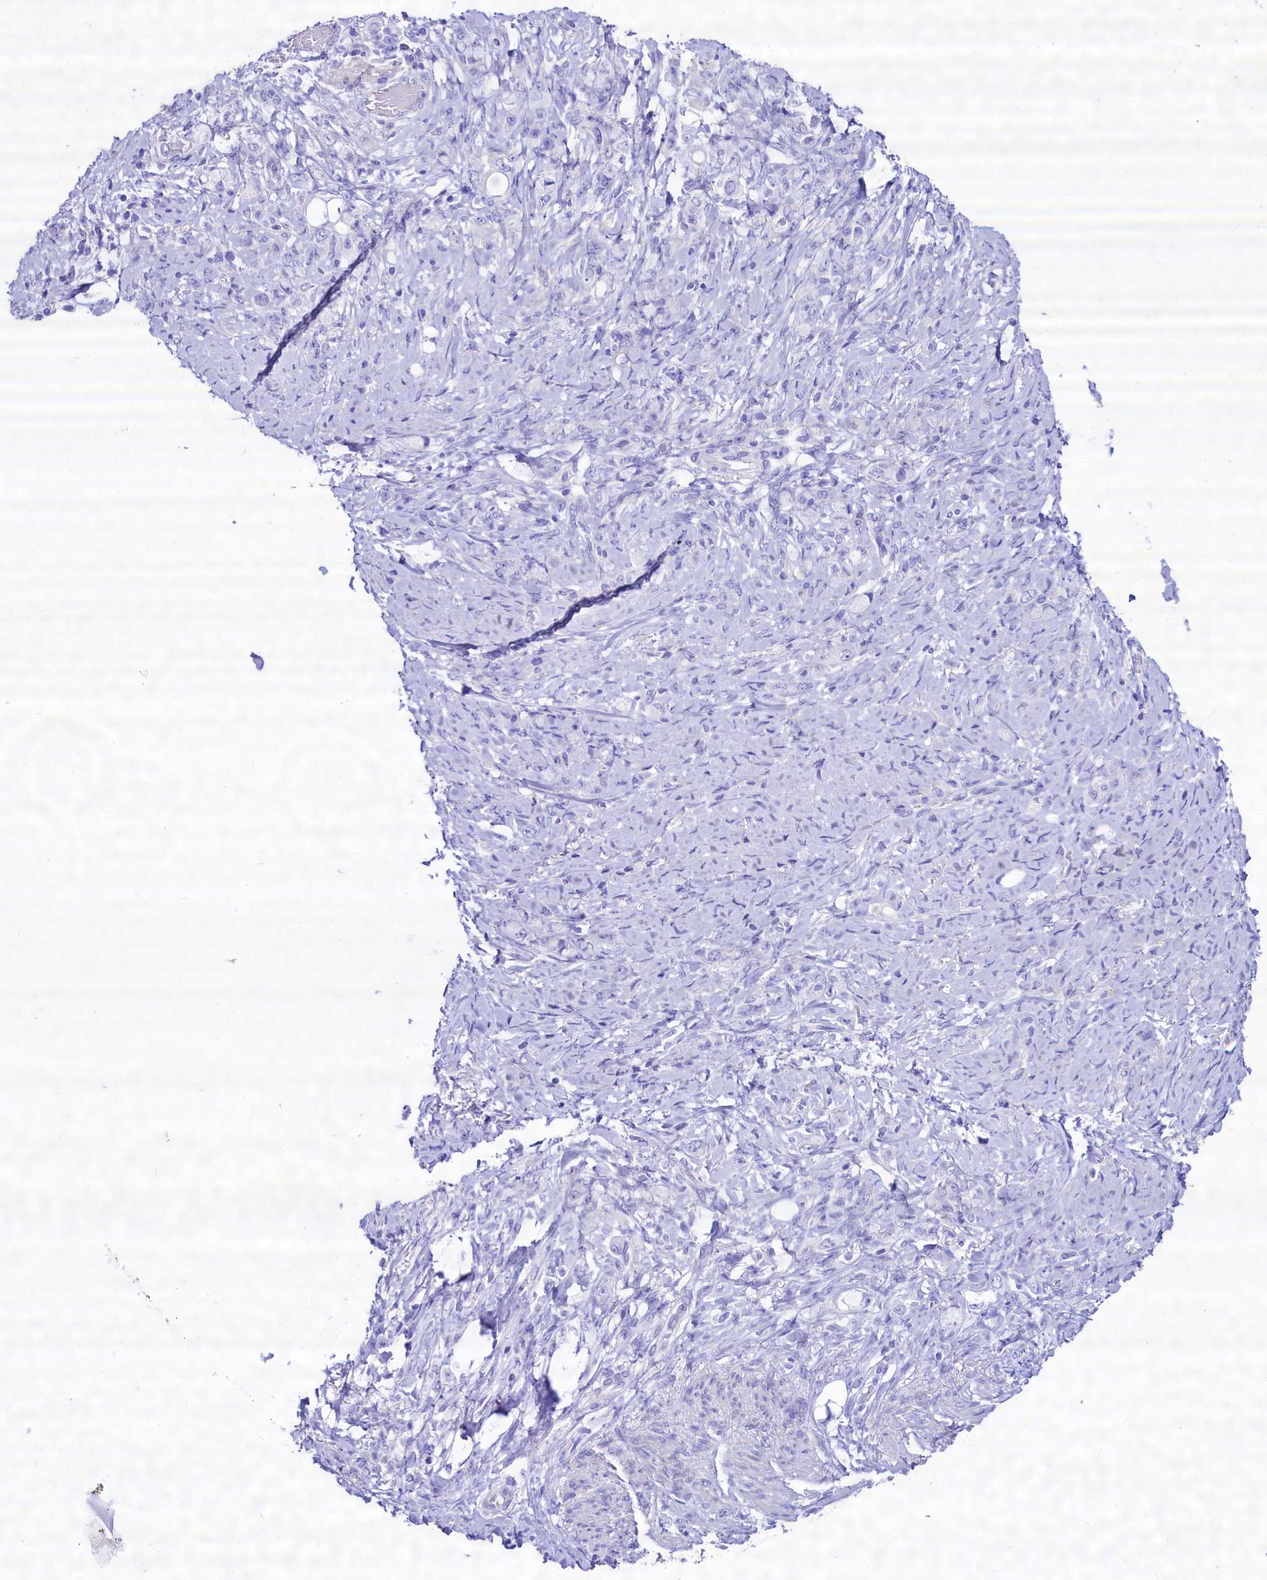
{"staining": {"intensity": "negative", "quantity": "none", "location": "none"}, "tissue": "stomach cancer", "cell_type": "Tumor cells", "image_type": "cancer", "snomed": [{"axis": "morphology", "description": "Adenocarcinoma, NOS"}, {"axis": "topography", "description": "Stomach"}], "caption": "DAB (3,3'-diaminobenzidine) immunohistochemical staining of stomach cancer displays no significant expression in tumor cells.", "gene": "RBP3", "patient": {"sex": "female", "age": 79}}